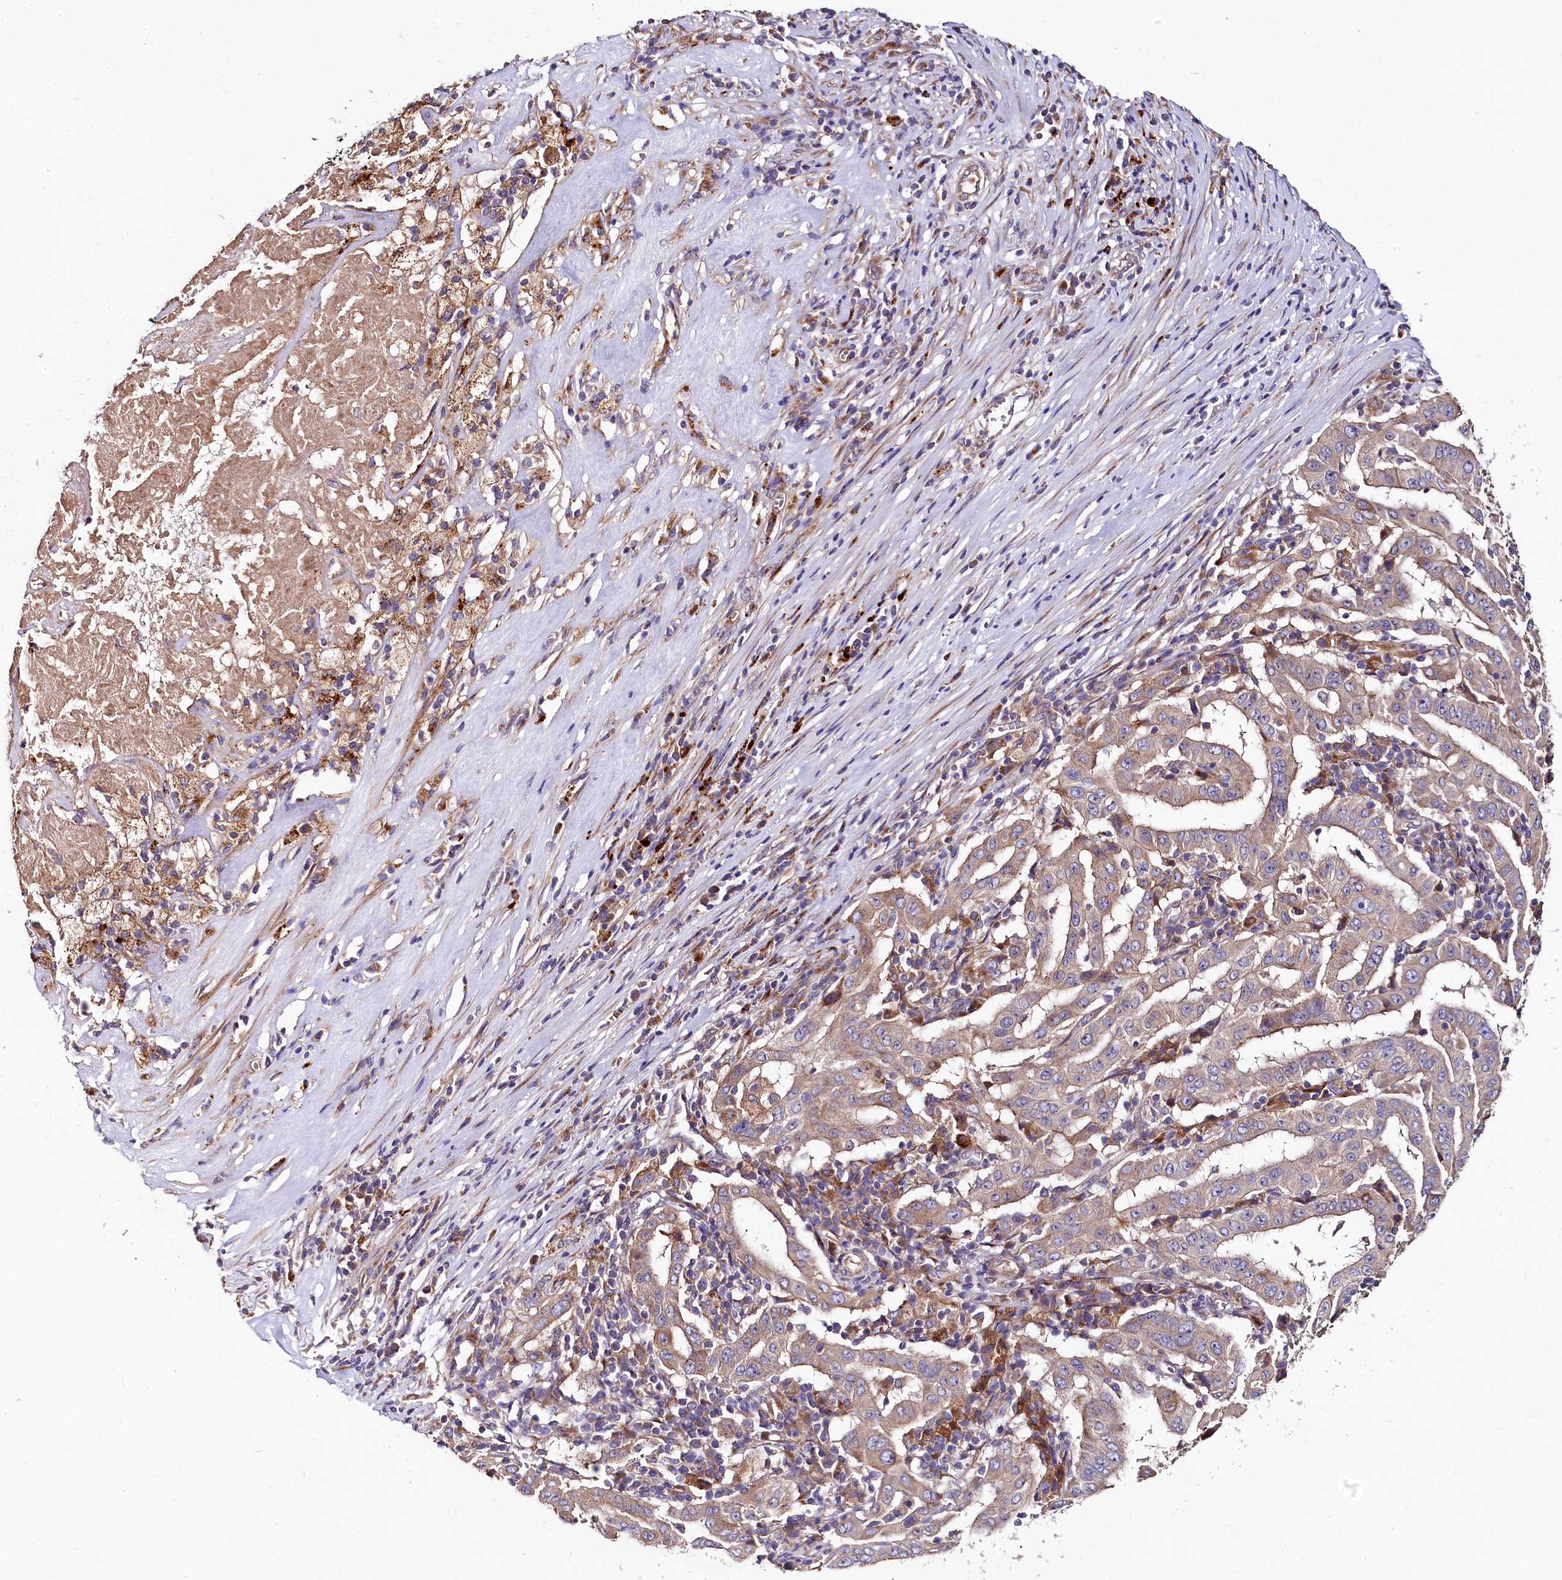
{"staining": {"intensity": "moderate", "quantity": ">75%", "location": "cytoplasmic/membranous"}, "tissue": "pancreatic cancer", "cell_type": "Tumor cells", "image_type": "cancer", "snomed": [{"axis": "morphology", "description": "Adenocarcinoma, NOS"}, {"axis": "topography", "description": "Pancreas"}], "caption": "Adenocarcinoma (pancreatic) stained for a protein shows moderate cytoplasmic/membranous positivity in tumor cells.", "gene": "SPRYD3", "patient": {"sex": "male", "age": 63}}